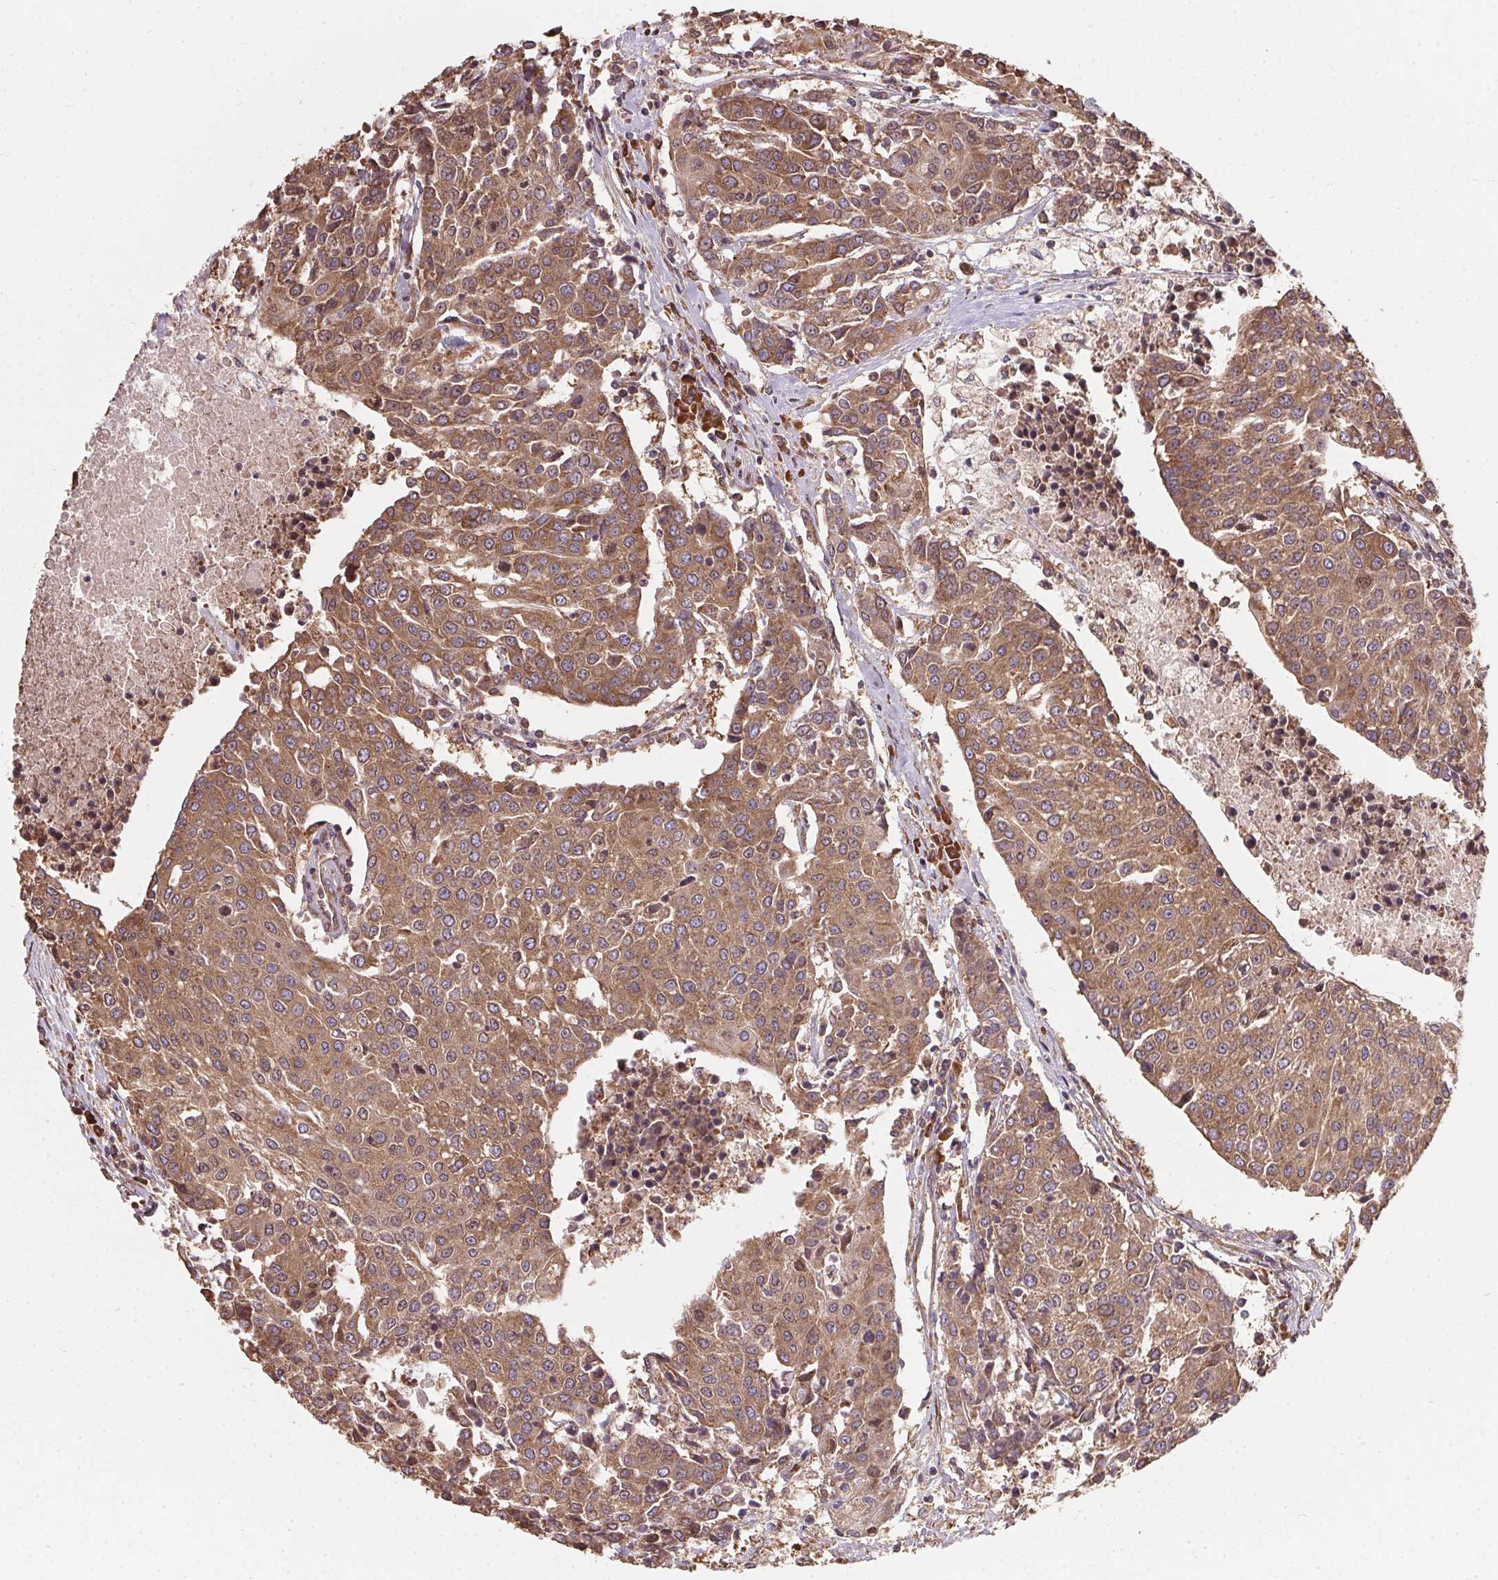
{"staining": {"intensity": "moderate", "quantity": ">75%", "location": "cytoplasmic/membranous"}, "tissue": "urothelial cancer", "cell_type": "Tumor cells", "image_type": "cancer", "snomed": [{"axis": "morphology", "description": "Urothelial carcinoma, High grade"}, {"axis": "topography", "description": "Urinary bladder"}], "caption": "DAB immunohistochemical staining of human urothelial carcinoma (high-grade) exhibits moderate cytoplasmic/membranous protein expression in approximately >75% of tumor cells.", "gene": "EIF2S1", "patient": {"sex": "female", "age": 85}}